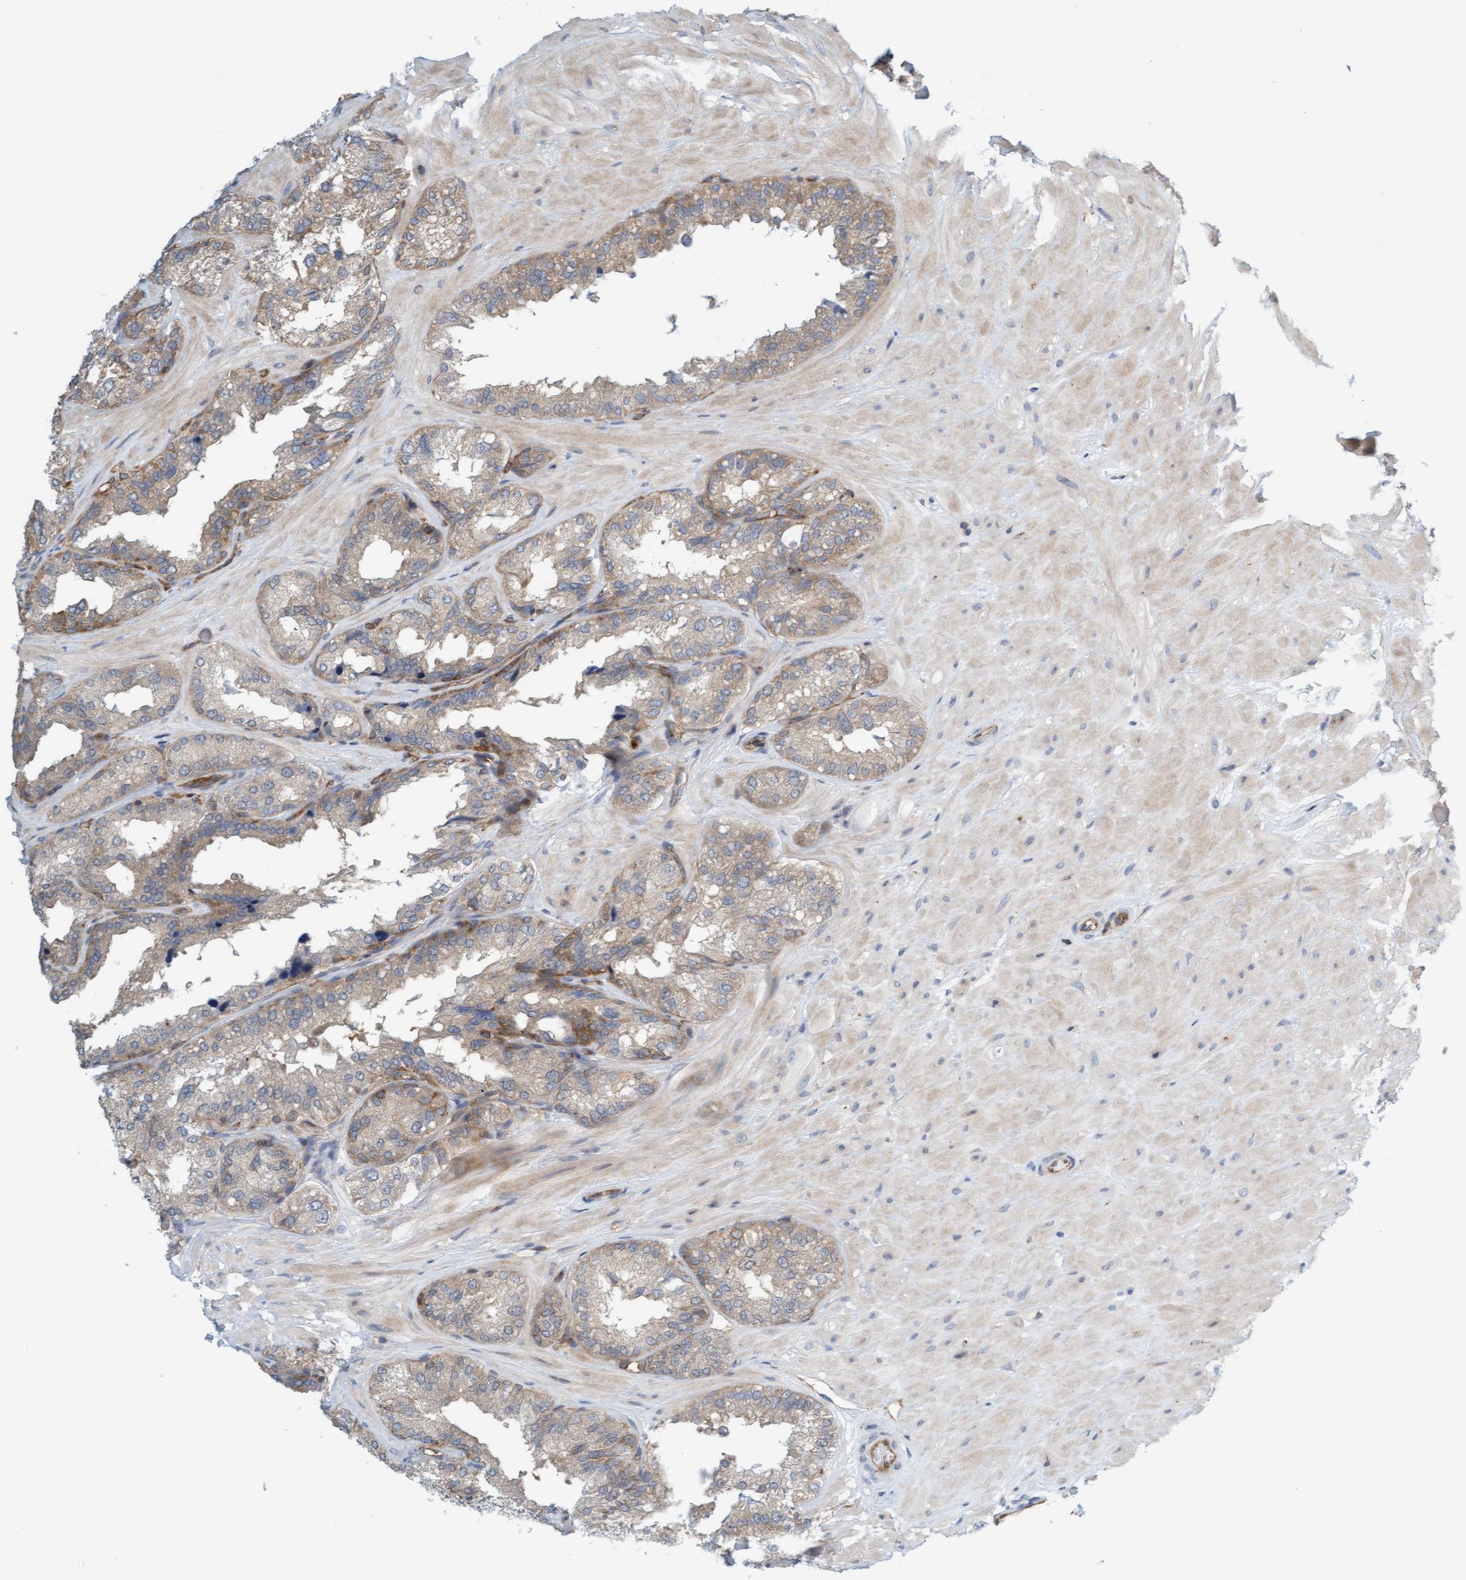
{"staining": {"intensity": "weak", "quantity": ">75%", "location": "cytoplasmic/membranous"}, "tissue": "seminal vesicle", "cell_type": "Glandular cells", "image_type": "normal", "snomed": [{"axis": "morphology", "description": "Normal tissue, NOS"}, {"axis": "topography", "description": "Prostate"}, {"axis": "topography", "description": "Seminal veicle"}], "caption": "Immunohistochemical staining of normal human seminal vesicle shows weak cytoplasmic/membranous protein positivity in approximately >75% of glandular cells. Ihc stains the protein in brown and the nuclei are stained blue.", "gene": "PRKD2", "patient": {"sex": "male", "age": 51}}